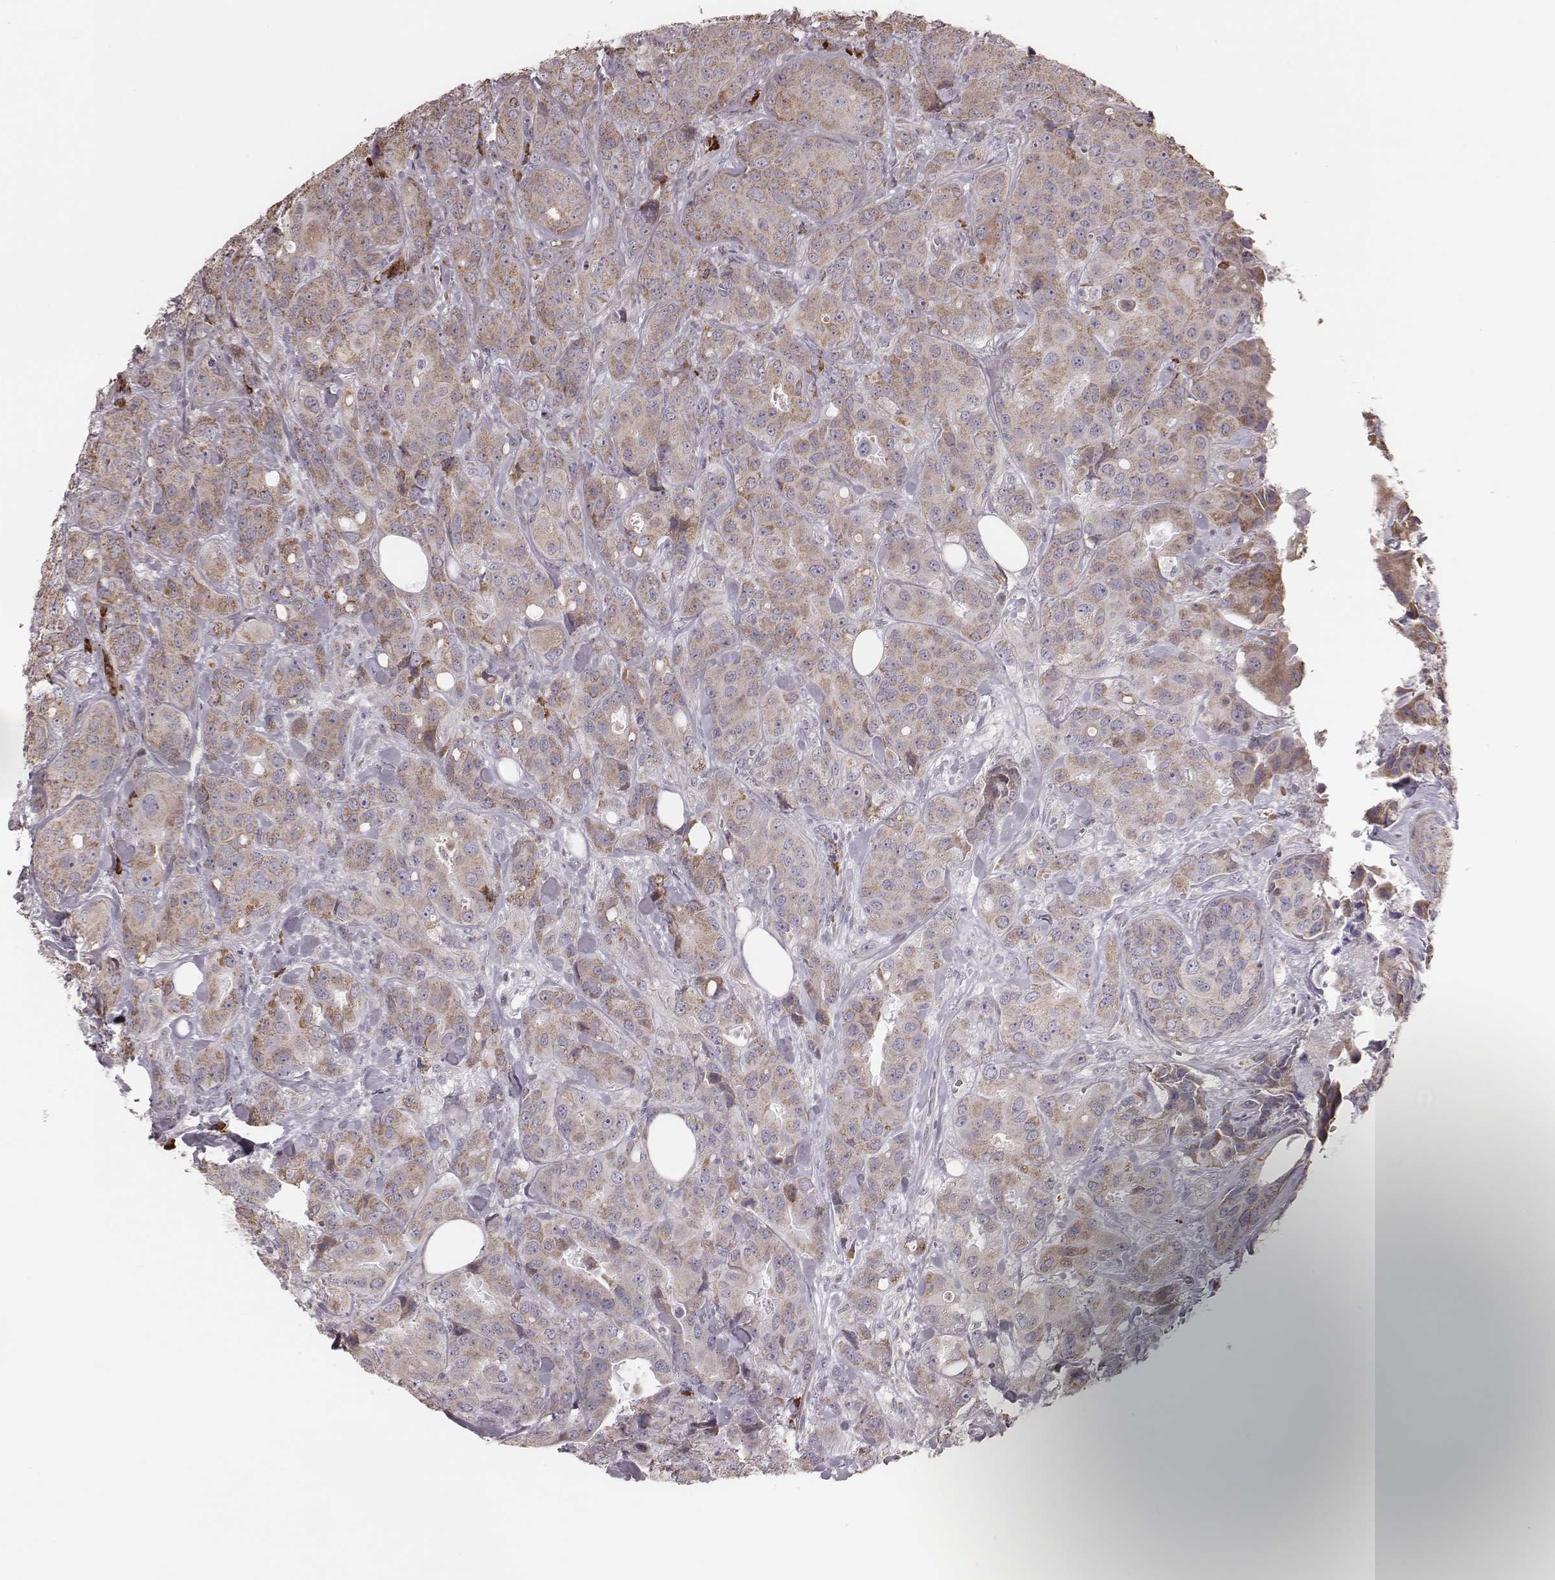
{"staining": {"intensity": "moderate", "quantity": "<25%", "location": "cytoplasmic/membranous"}, "tissue": "breast cancer", "cell_type": "Tumor cells", "image_type": "cancer", "snomed": [{"axis": "morphology", "description": "Duct carcinoma"}, {"axis": "topography", "description": "Breast"}], "caption": "Immunohistochemistry (IHC) photomicrograph of neoplastic tissue: breast cancer (invasive ductal carcinoma) stained using immunohistochemistry reveals low levels of moderate protein expression localized specifically in the cytoplasmic/membranous of tumor cells, appearing as a cytoplasmic/membranous brown color.", "gene": "KIF5C", "patient": {"sex": "female", "age": 43}}